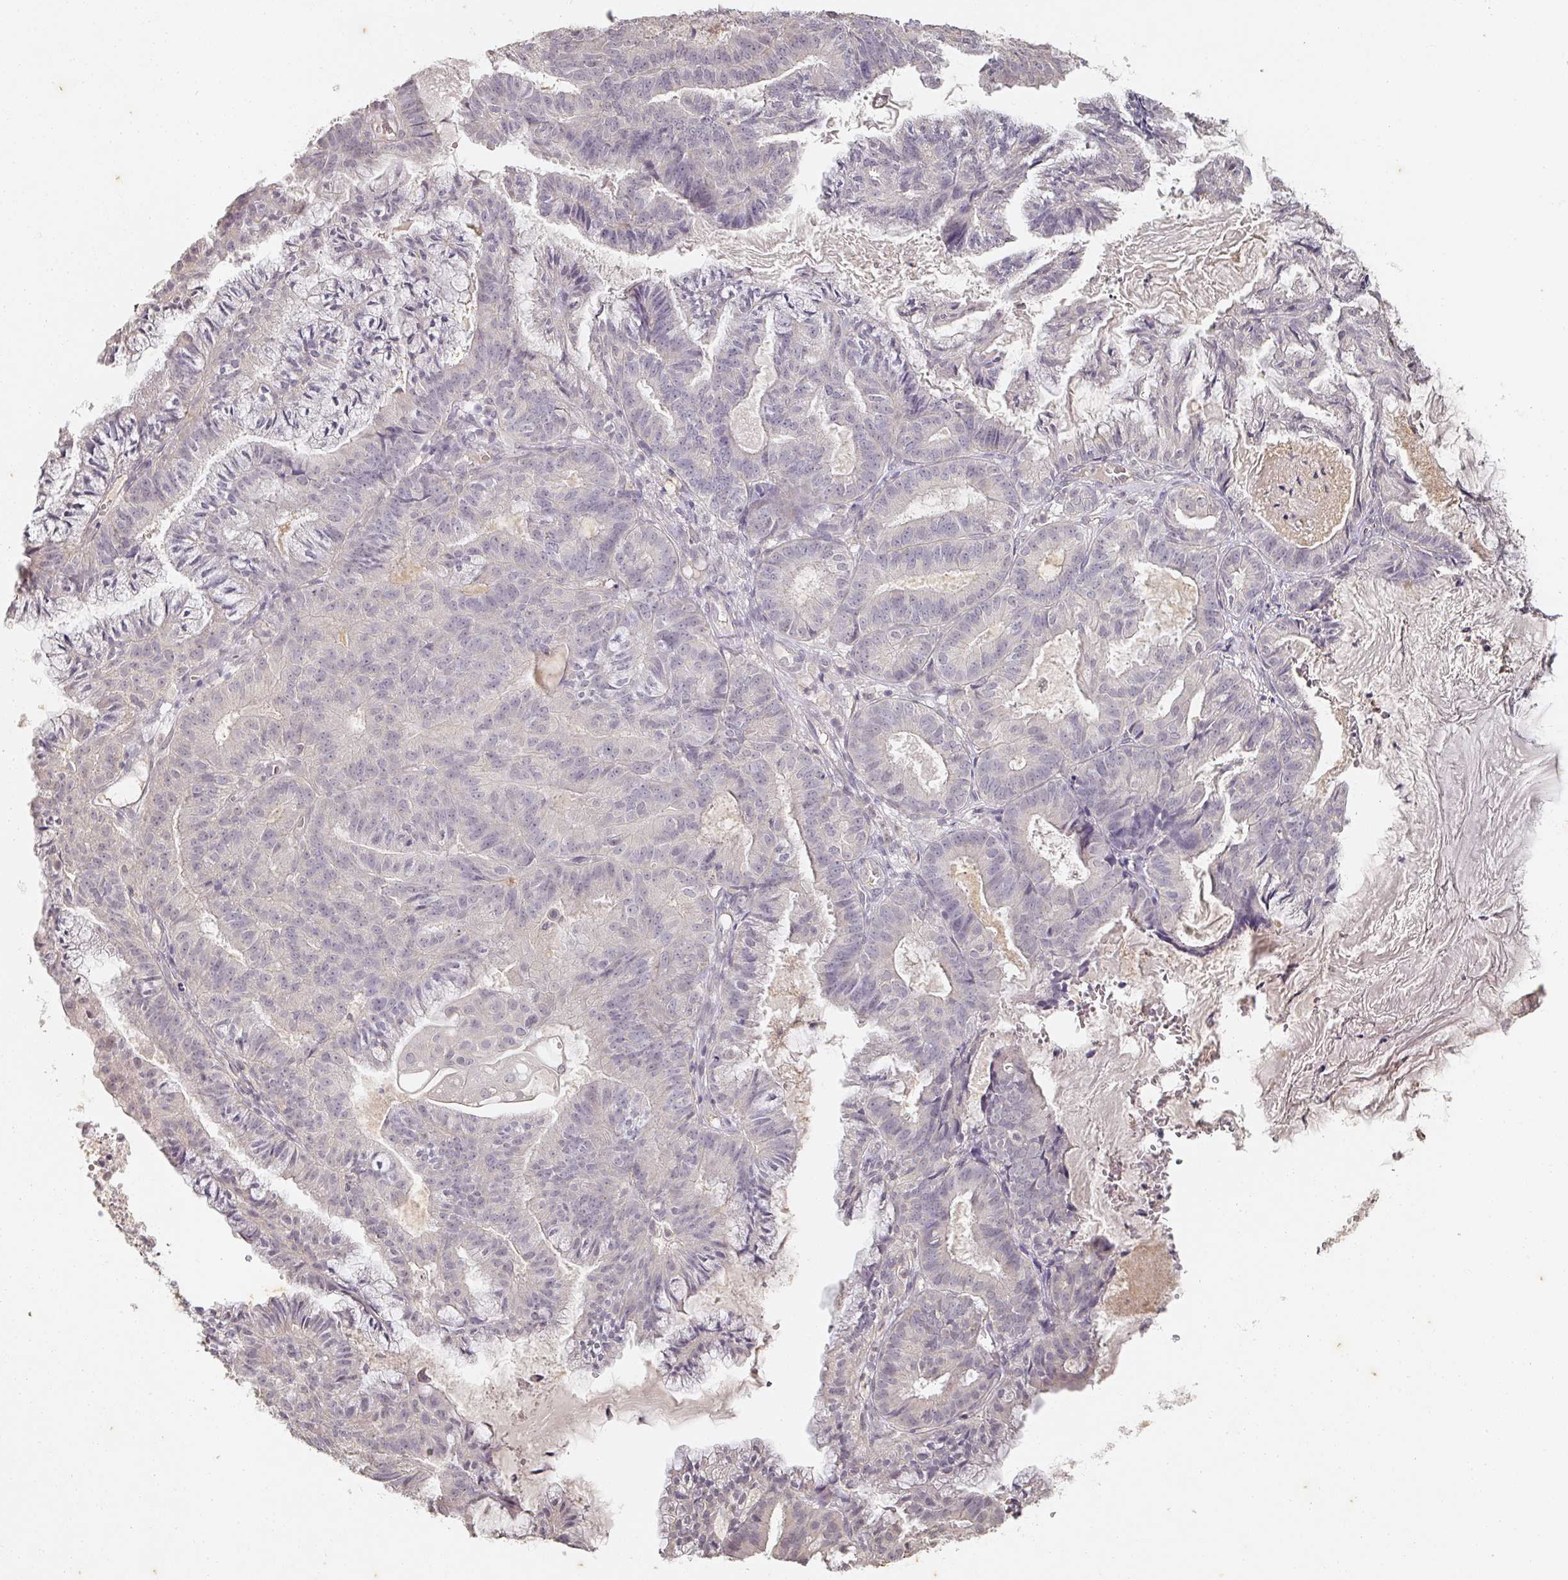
{"staining": {"intensity": "negative", "quantity": "none", "location": "none"}, "tissue": "endometrial cancer", "cell_type": "Tumor cells", "image_type": "cancer", "snomed": [{"axis": "morphology", "description": "Adenocarcinoma, NOS"}, {"axis": "topography", "description": "Endometrium"}], "caption": "A high-resolution image shows immunohistochemistry (IHC) staining of endometrial cancer (adenocarcinoma), which shows no significant positivity in tumor cells.", "gene": "CAPN5", "patient": {"sex": "female", "age": 86}}